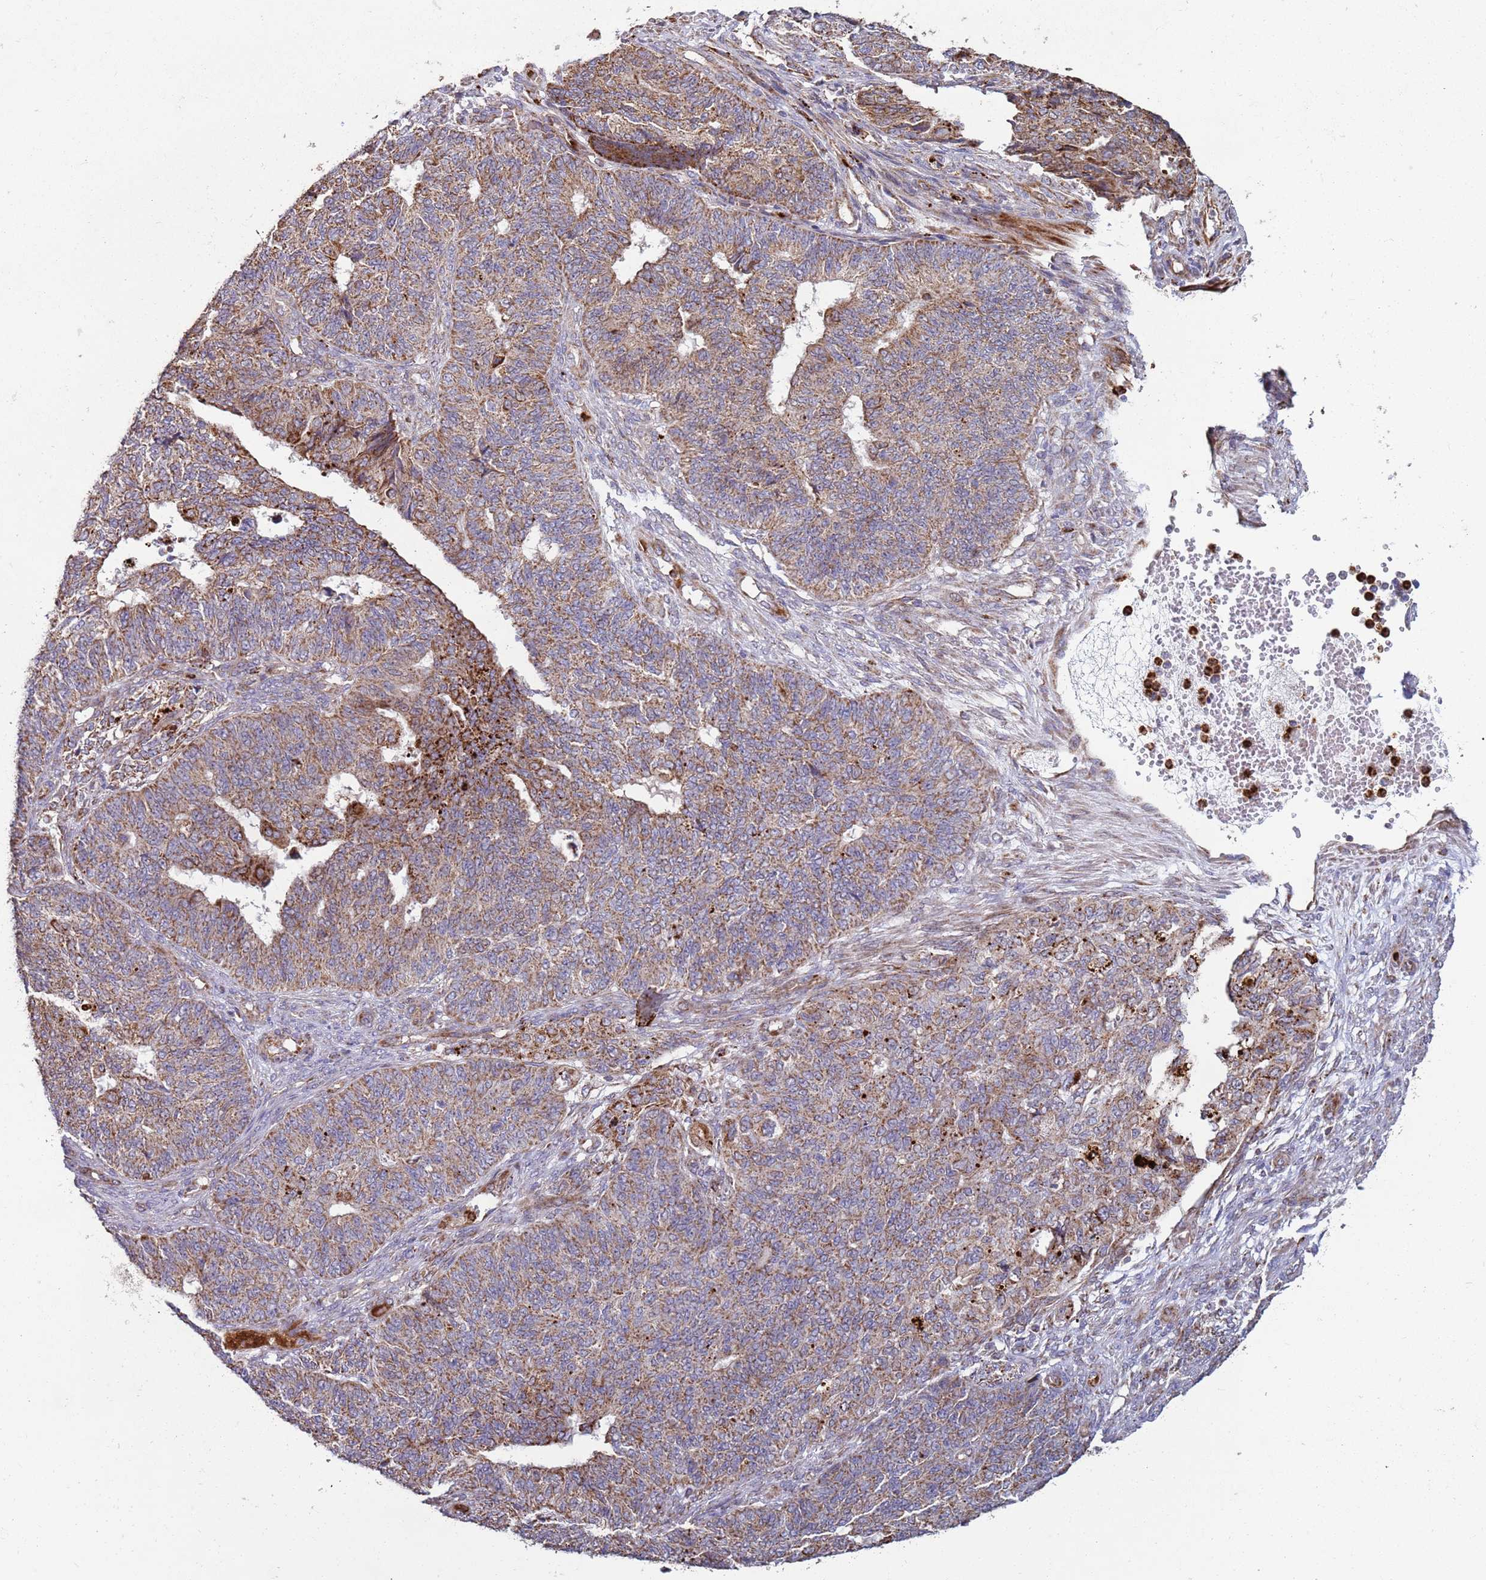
{"staining": {"intensity": "moderate", "quantity": ">75%", "location": "cytoplasmic/membranous"}, "tissue": "endometrial cancer", "cell_type": "Tumor cells", "image_type": "cancer", "snomed": [{"axis": "morphology", "description": "Adenocarcinoma, NOS"}, {"axis": "topography", "description": "Endometrium"}], "caption": "Endometrial adenocarcinoma was stained to show a protein in brown. There is medium levels of moderate cytoplasmic/membranous staining in approximately >75% of tumor cells.", "gene": "FBXO33", "patient": {"sex": "female", "age": 32}}